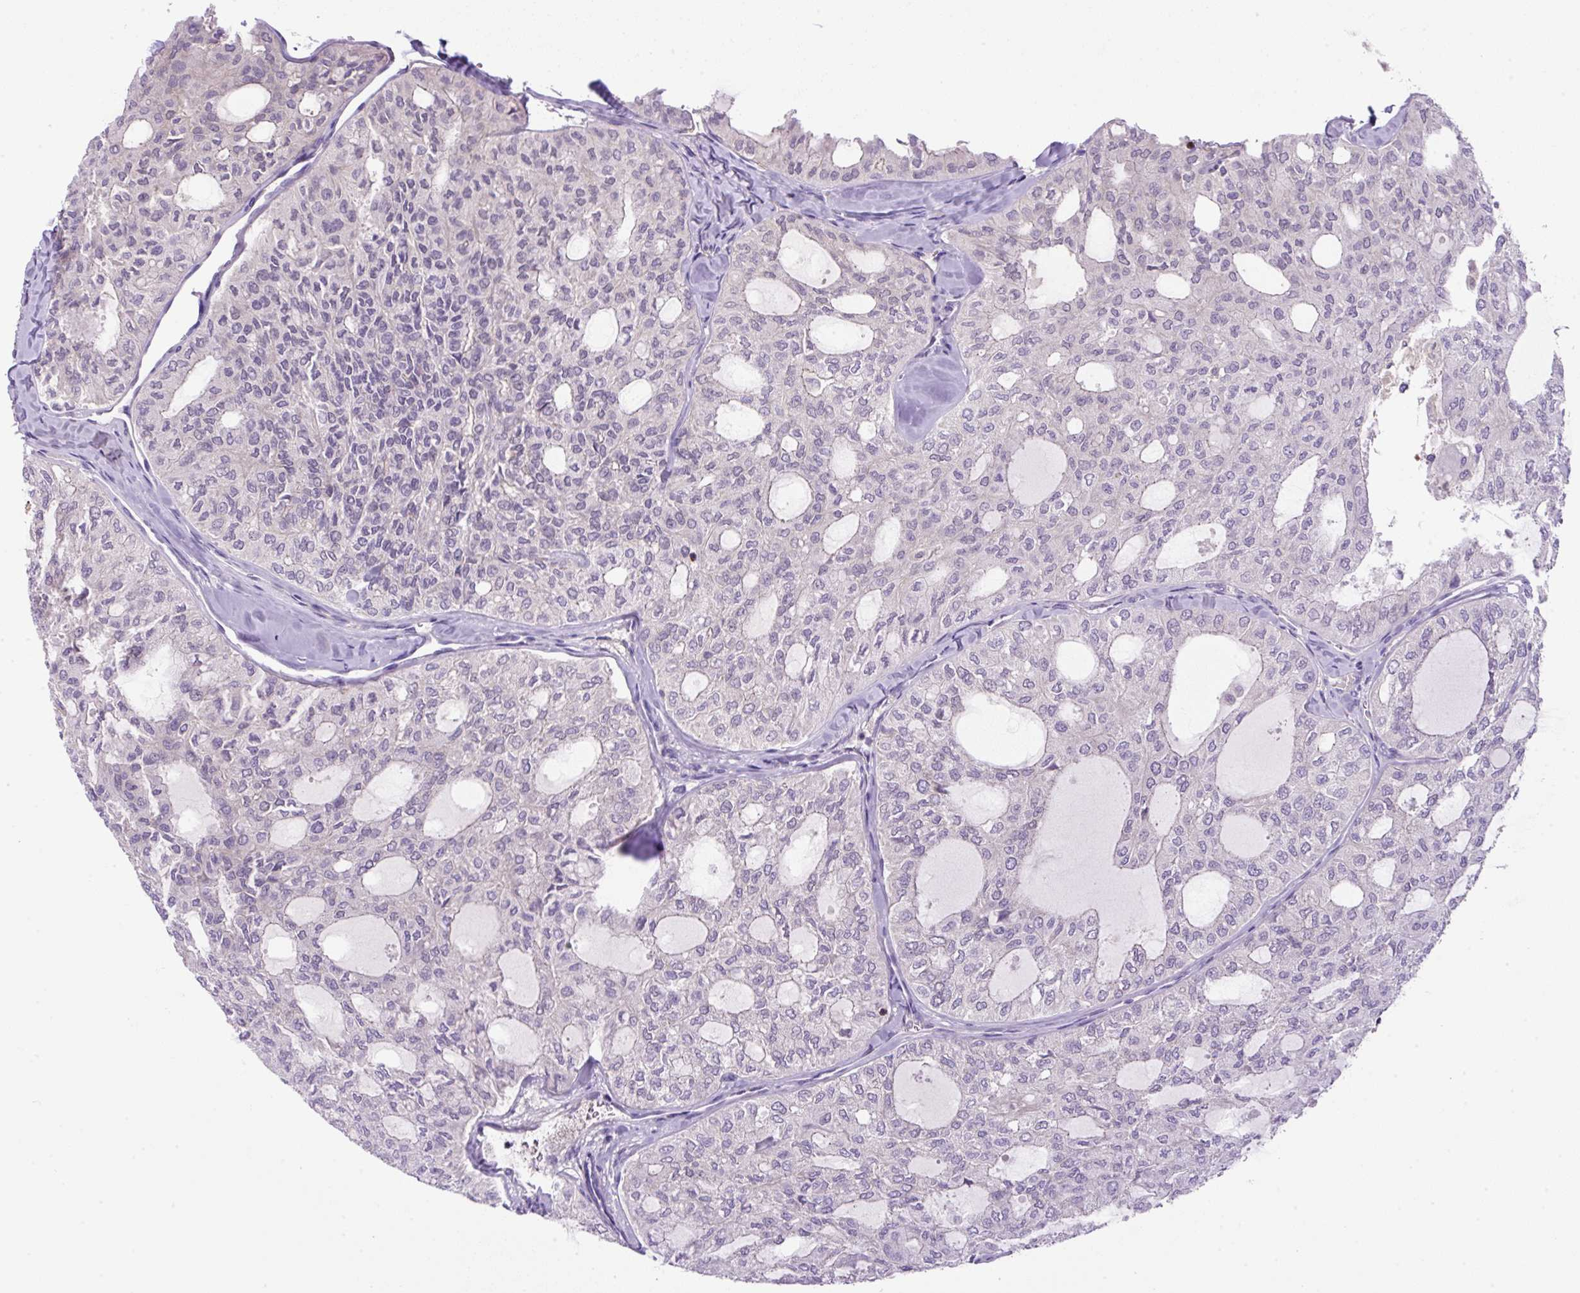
{"staining": {"intensity": "negative", "quantity": "none", "location": "none"}, "tissue": "thyroid cancer", "cell_type": "Tumor cells", "image_type": "cancer", "snomed": [{"axis": "morphology", "description": "Follicular adenoma carcinoma, NOS"}, {"axis": "topography", "description": "Thyroid gland"}], "caption": "Immunohistochemistry (IHC) of follicular adenoma carcinoma (thyroid) exhibits no positivity in tumor cells. The staining is performed using DAB brown chromogen with nuclei counter-stained in using hematoxylin.", "gene": "NPTN", "patient": {"sex": "male", "age": 75}}